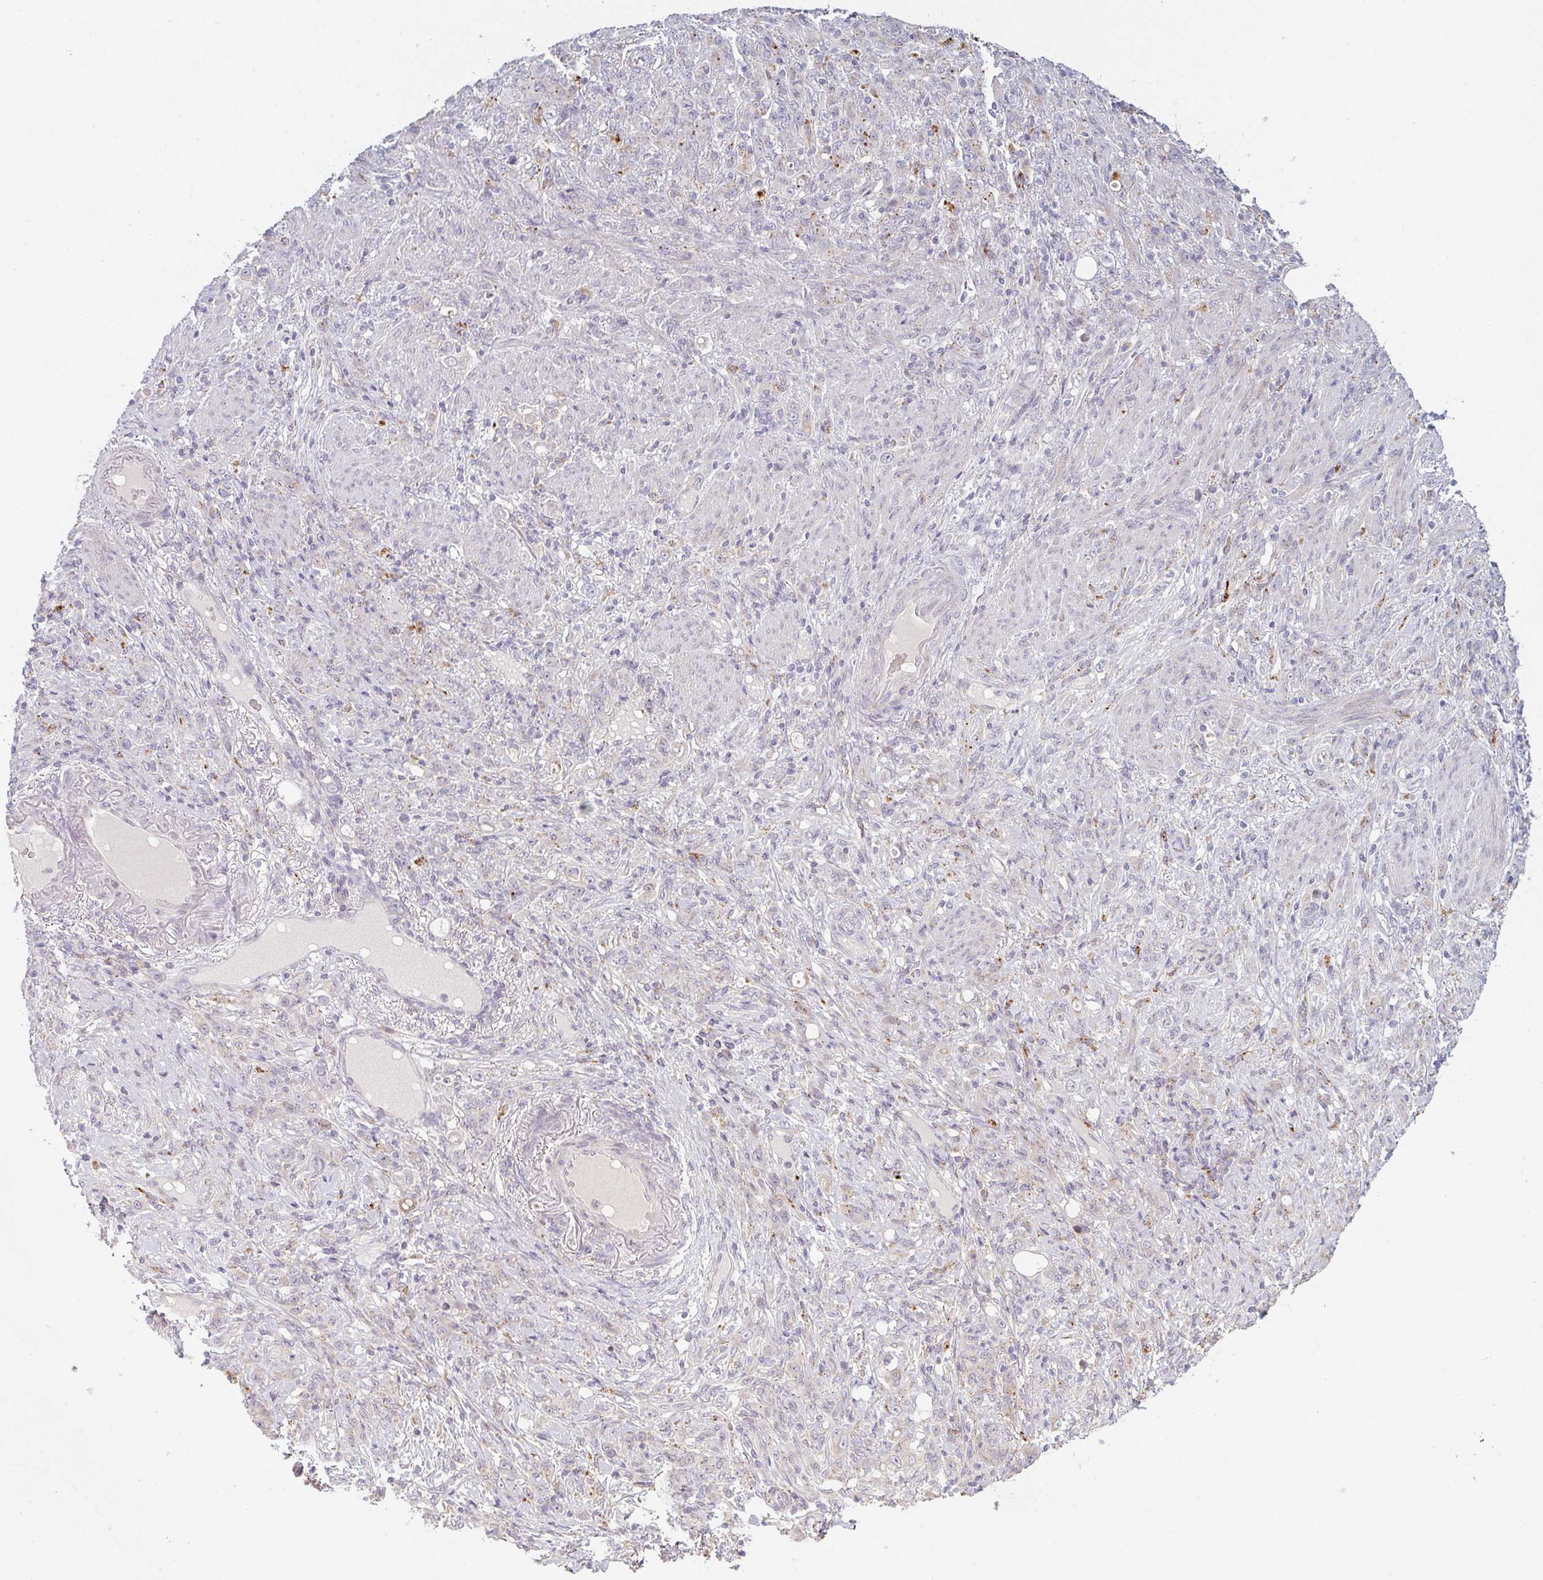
{"staining": {"intensity": "negative", "quantity": "none", "location": "none"}, "tissue": "stomach cancer", "cell_type": "Tumor cells", "image_type": "cancer", "snomed": [{"axis": "morphology", "description": "Normal tissue, NOS"}, {"axis": "morphology", "description": "Adenocarcinoma, NOS"}, {"axis": "topography", "description": "Stomach"}], "caption": "The photomicrograph displays no significant staining in tumor cells of stomach cancer (adenocarcinoma).", "gene": "TMEM237", "patient": {"sex": "female", "age": 79}}